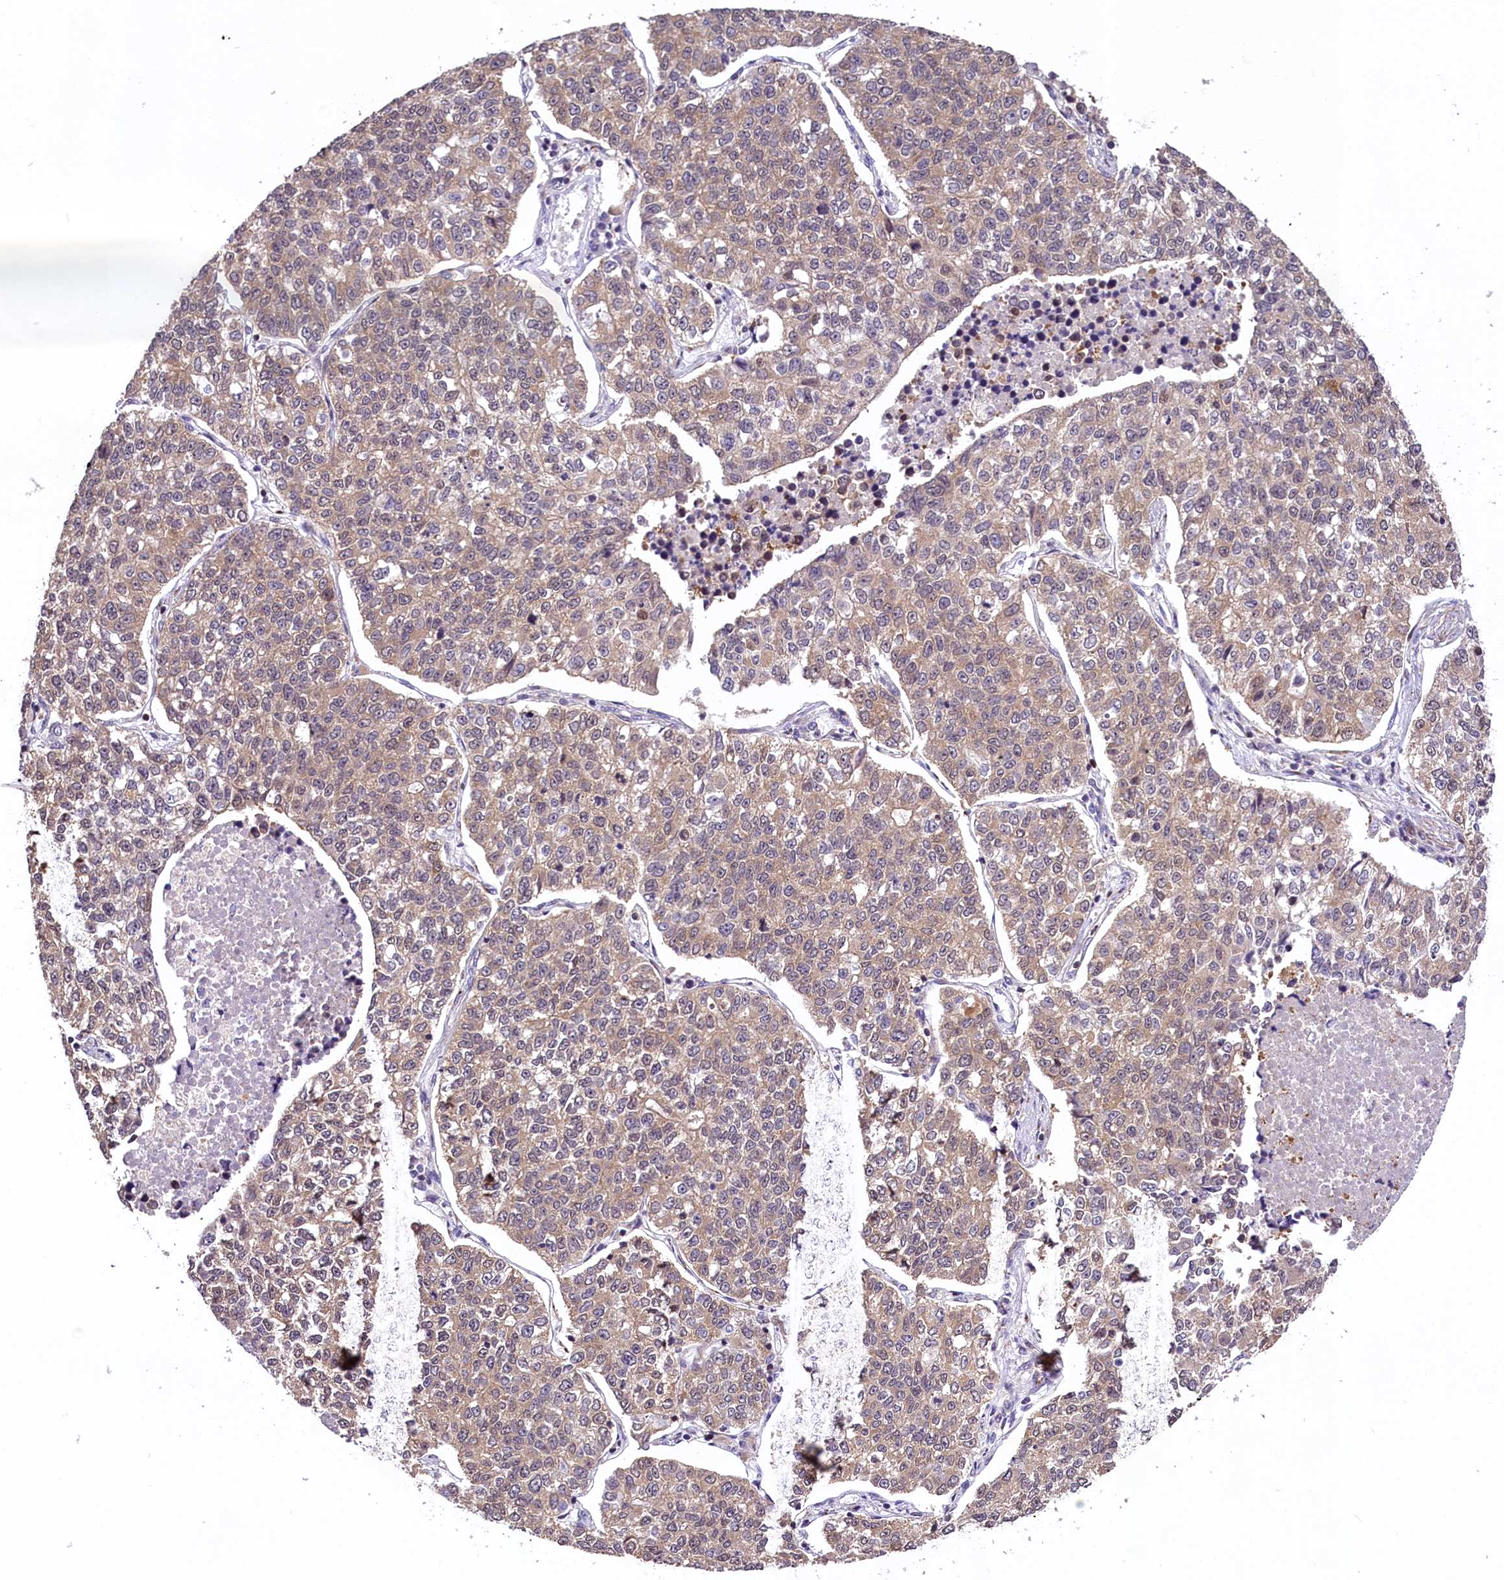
{"staining": {"intensity": "weak", "quantity": ">75%", "location": "cytoplasmic/membranous"}, "tissue": "lung cancer", "cell_type": "Tumor cells", "image_type": "cancer", "snomed": [{"axis": "morphology", "description": "Adenocarcinoma, NOS"}, {"axis": "topography", "description": "Lung"}], "caption": "High-magnification brightfield microscopy of lung cancer stained with DAB (brown) and counterstained with hematoxylin (blue). tumor cells exhibit weak cytoplasmic/membranous expression is identified in about>75% of cells. Using DAB (brown) and hematoxylin (blue) stains, captured at high magnification using brightfield microscopy.", "gene": "CHORDC1", "patient": {"sex": "male", "age": 49}}